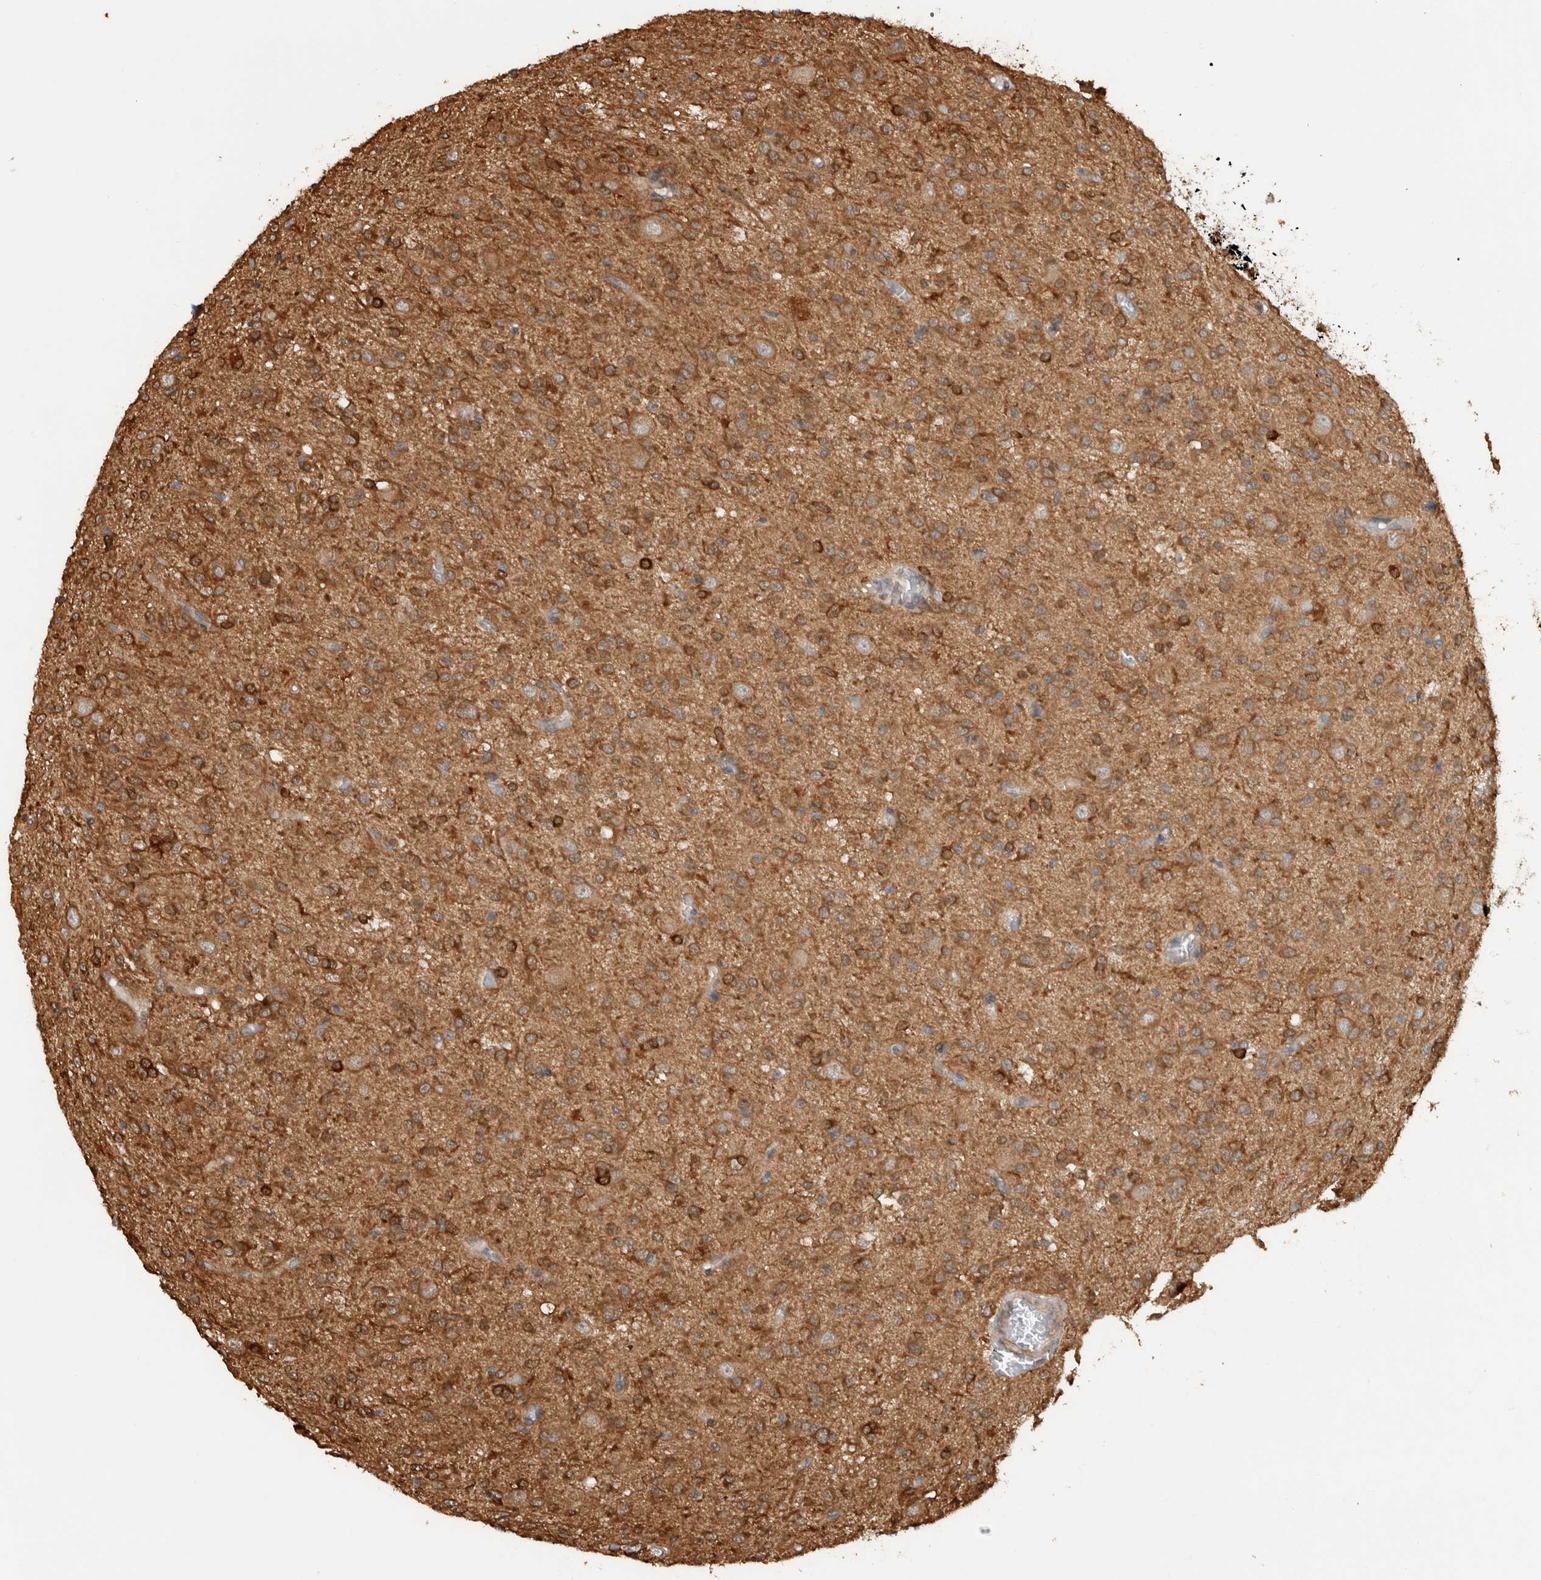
{"staining": {"intensity": "moderate", "quantity": ">75%", "location": "cytoplasmic/membranous"}, "tissue": "glioma", "cell_type": "Tumor cells", "image_type": "cancer", "snomed": [{"axis": "morphology", "description": "Glioma, malignant, High grade"}, {"axis": "topography", "description": "Brain"}], "caption": "A brown stain shows moderate cytoplasmic/membranous positivity of a protein in high-grade glioma (malignant) tumor cells.", "gene": "CNTROB", "patient": {"sex": "female", "age": 59}}